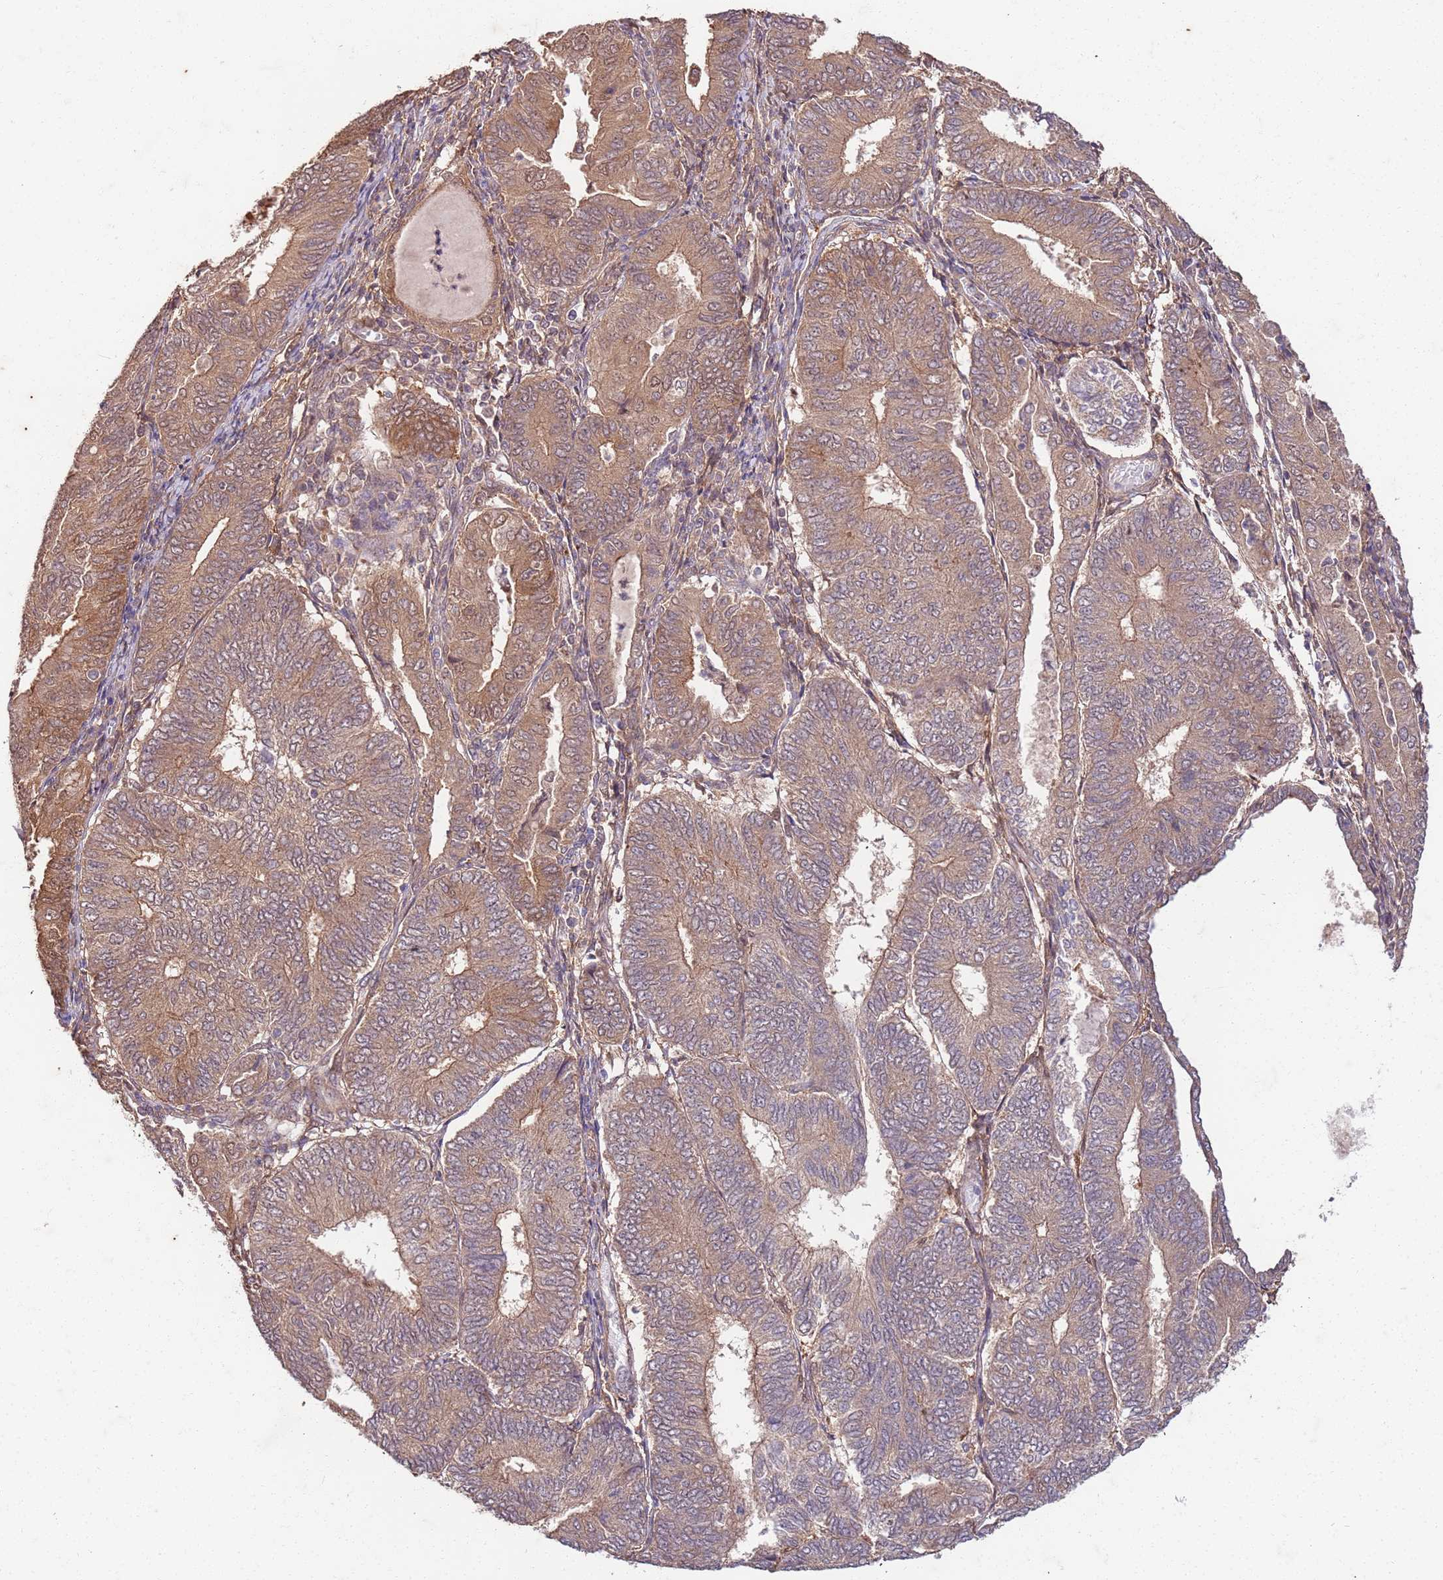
{"staining": {"intensity": "moderate", "quantity": "25%-75%", "location": "cytoplasmic/membranous,nuclear"}, "tissue": "endometrial cancer", "cell_type": "Tumor cells", "image_type": "cancer", "snomed": [{"axis": "morphology", "description": "Adenocarcinoma, NOS"}, {"axis": "topography", "description": "Endometrium"}], "caption": "This is an image of IHC staining of adenocarcinoma (endometrial), which shows moderate staining in the cytoplasmic/membranous and nuclear of tumor cells.", "gene": "UBE3A", "patient": {"sex": "female", "age": 81}}